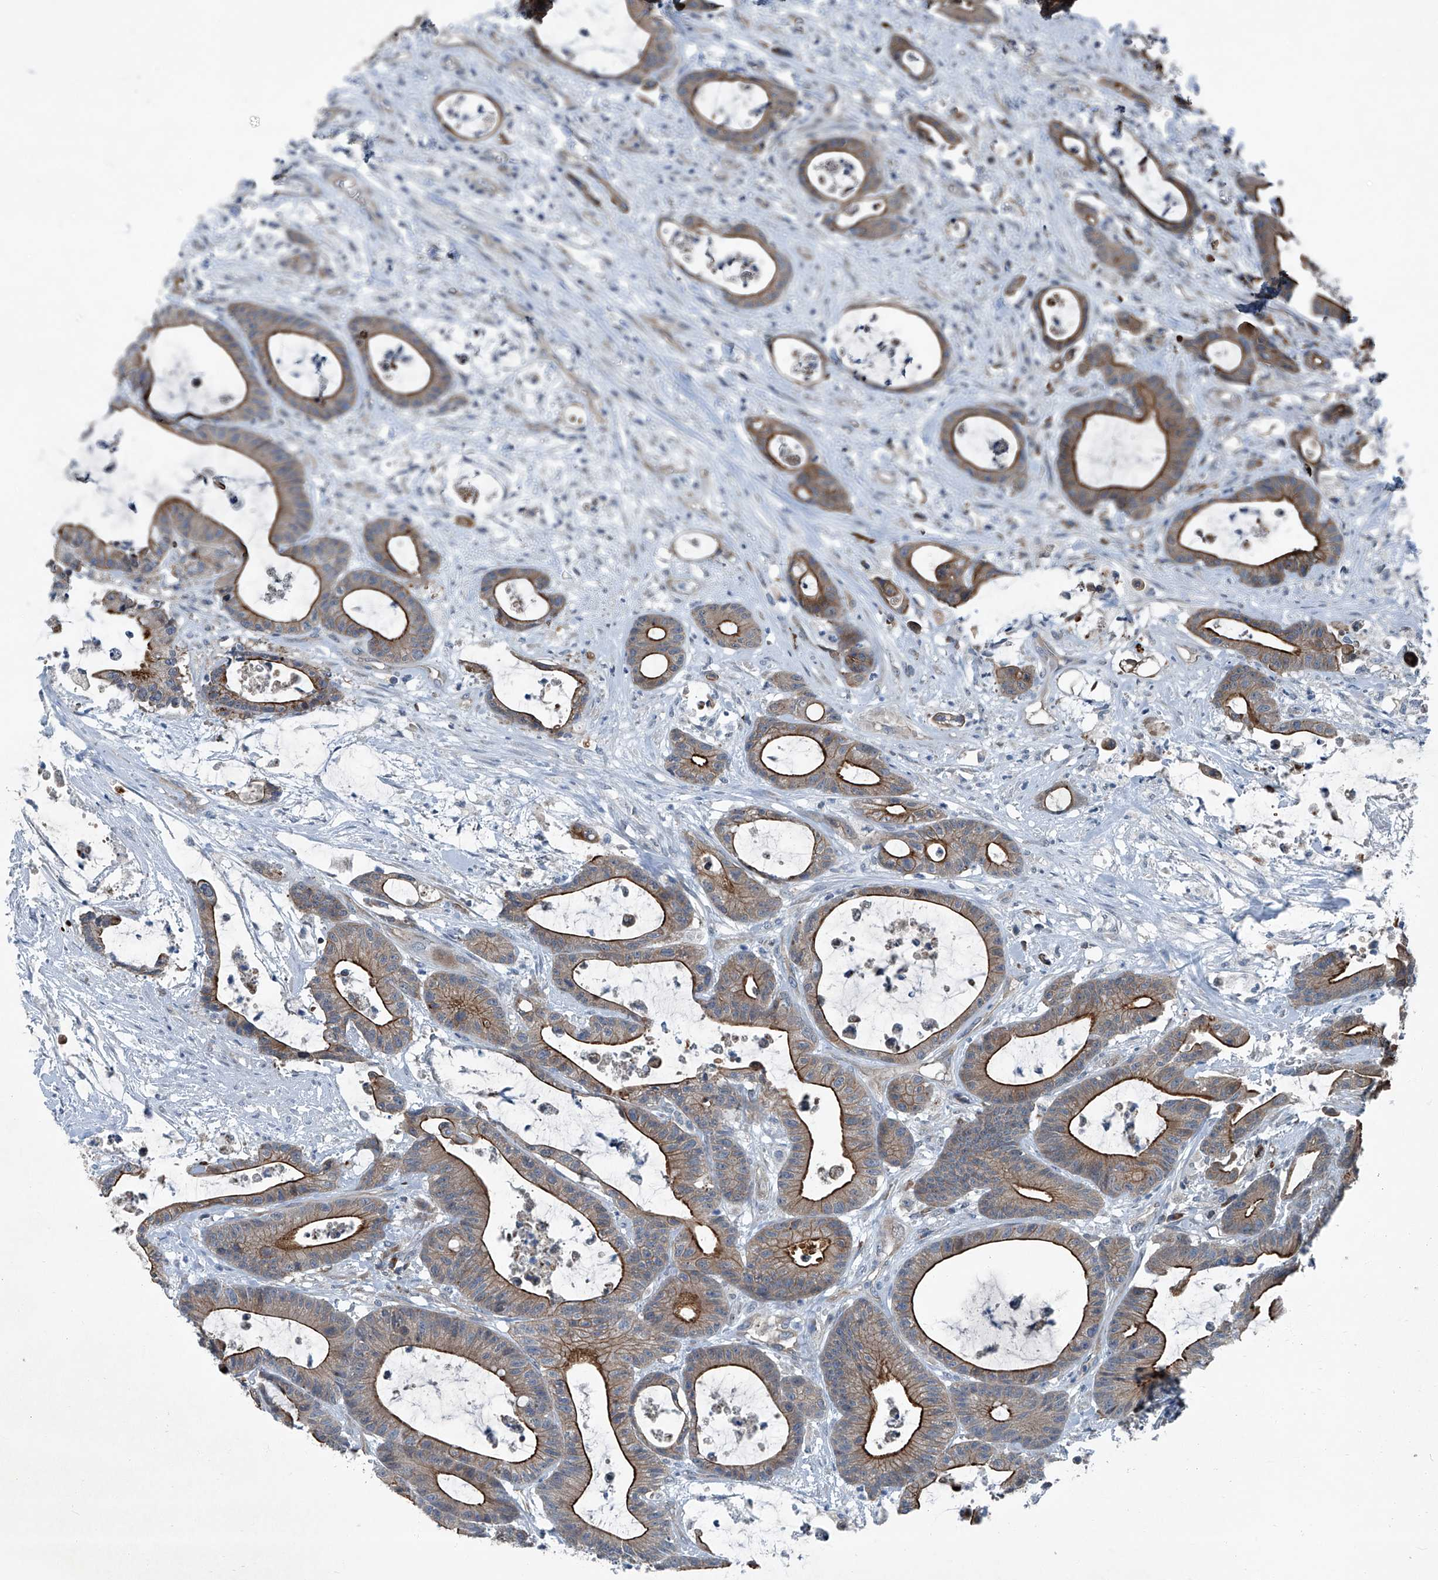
{"staining": {"intensity": "moderate", "quantity": "25%-75%", "location": "cytoplasmic/membranous"}, "tissue": "colorectal cancer", "cell_type": "Tumor cells", "image_type": "cancer", "snomed": [{"axis": "morphology", "description": "Adenocarcinoma, NOS"}, {"axis": "topography", "description": "Colon"}], "caption": "Colorectal cancer (adenocarcinoma) stained with immunohistochemistry (IHC) exhibits moderate cytoplasmic/membranous positivity in approximately 25%-75% of tumor cells.", "gene": "SENP2", "patient": {"sex": "female", "age": 84}}